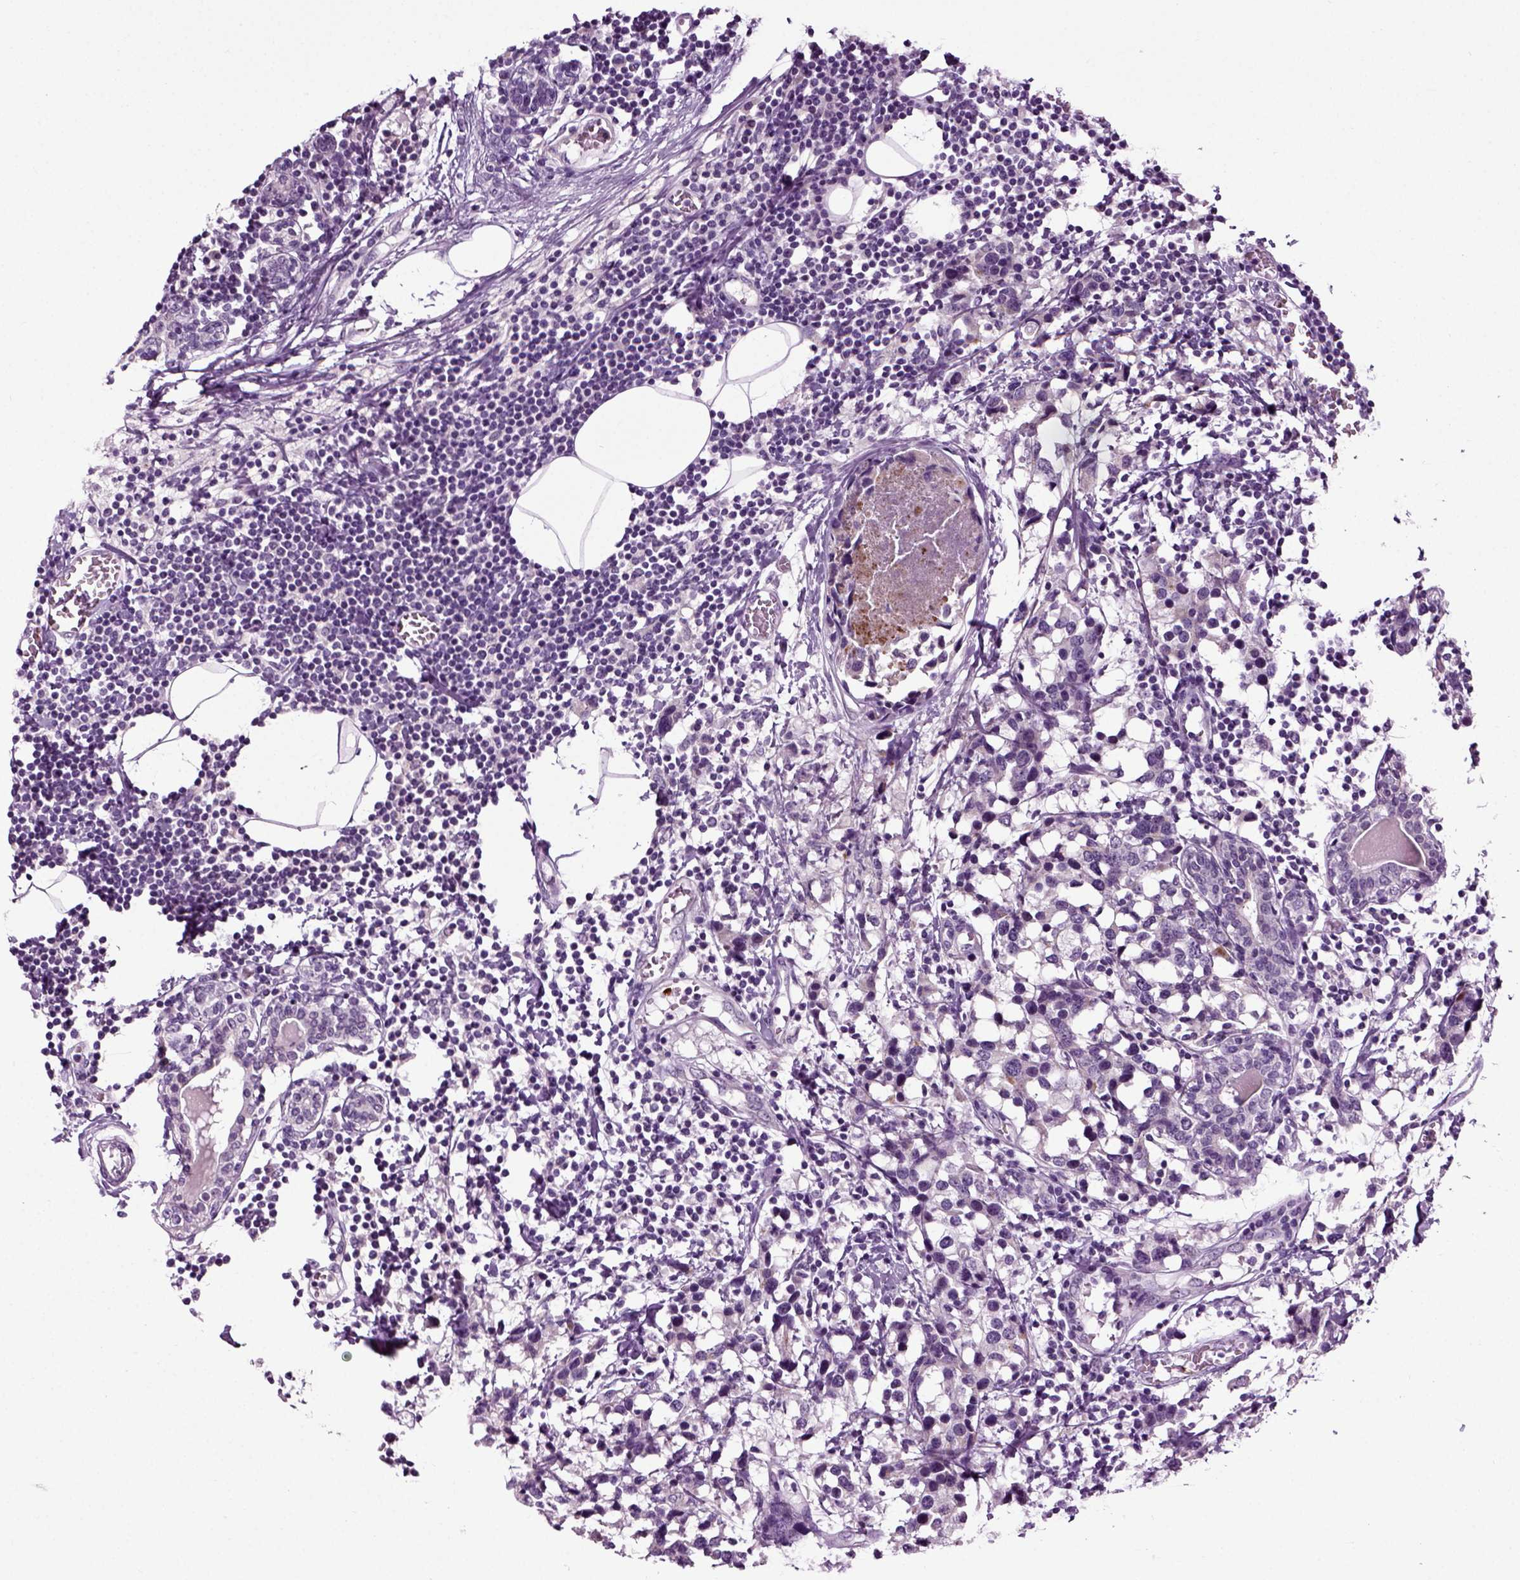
{"staining": {"intensity": "negative", "quantity": "none", "location": "none"}, "tissue": "breast cancer", "cell_type": "Tumor cells", "image_type": "cancer", "snomed": [{"axis": "morphology", "description": "Lobular carcinoma"}, {"axis": "topography", "description": "Breast"}], "caption": "IHC photomicrograph of breast cancer (lobular carcinoma) stained for a protein (brown), which exhibits no positivity in tumor cells.", "gene": "SPATA17", "patient": {"sex": "female", "age": 59}}